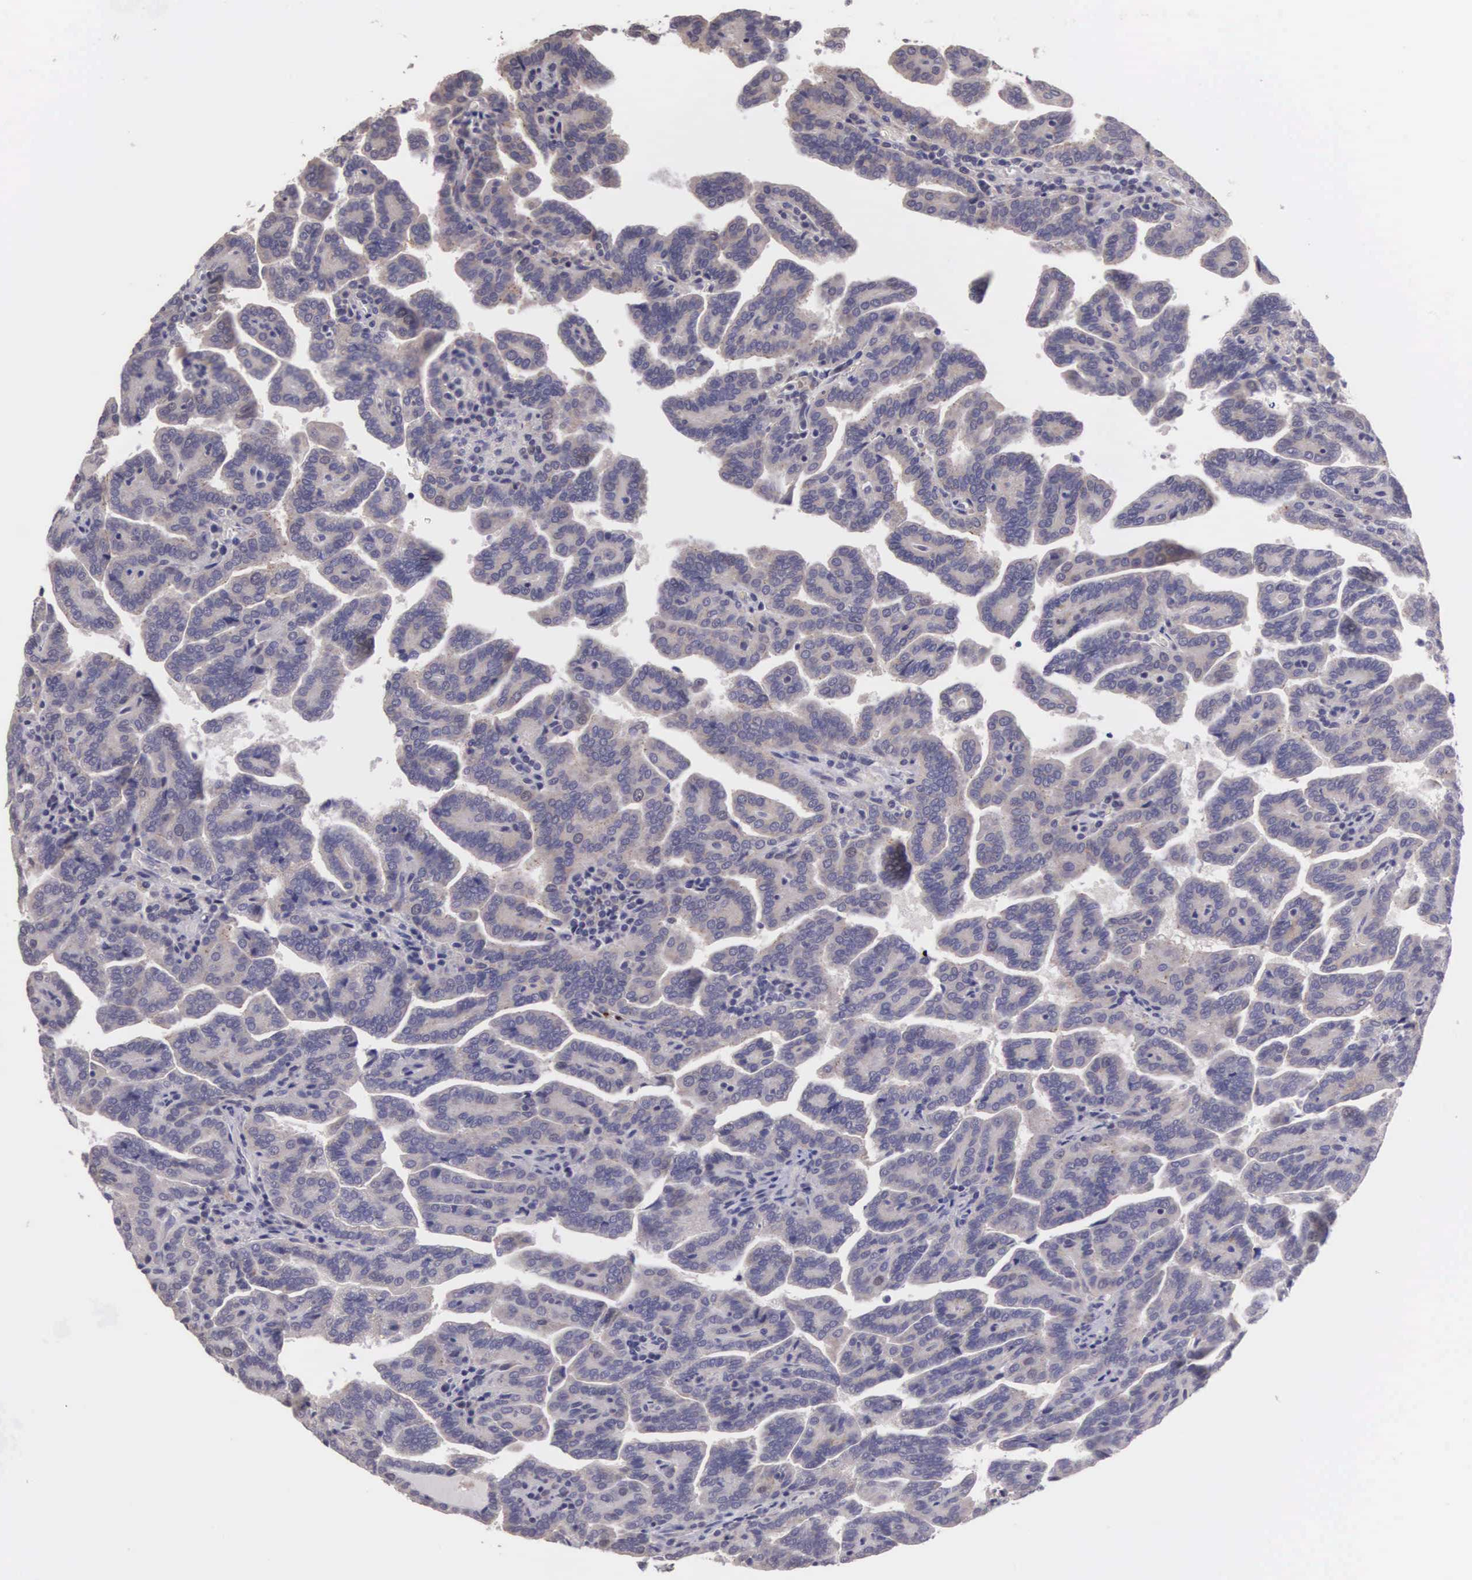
{"staining": {"intensity": "negative", "quantity": "none", "location": "none"}, "tissue": "renal cancer", "cell_type": "Tumor cells", "image_type": "cancer", "snomed": [{"axis": "morphology", "description": "Adenocarcinoma, NOS"}, {"axis": "topography", "description": "Kidney"}], "caption": "Adenocarcinoma (renal) stained for a protein using immunohistochemistry shows no expression tumor cells.", "gene": "CDC45", "patient": {"sex": "male", "age": 61}}